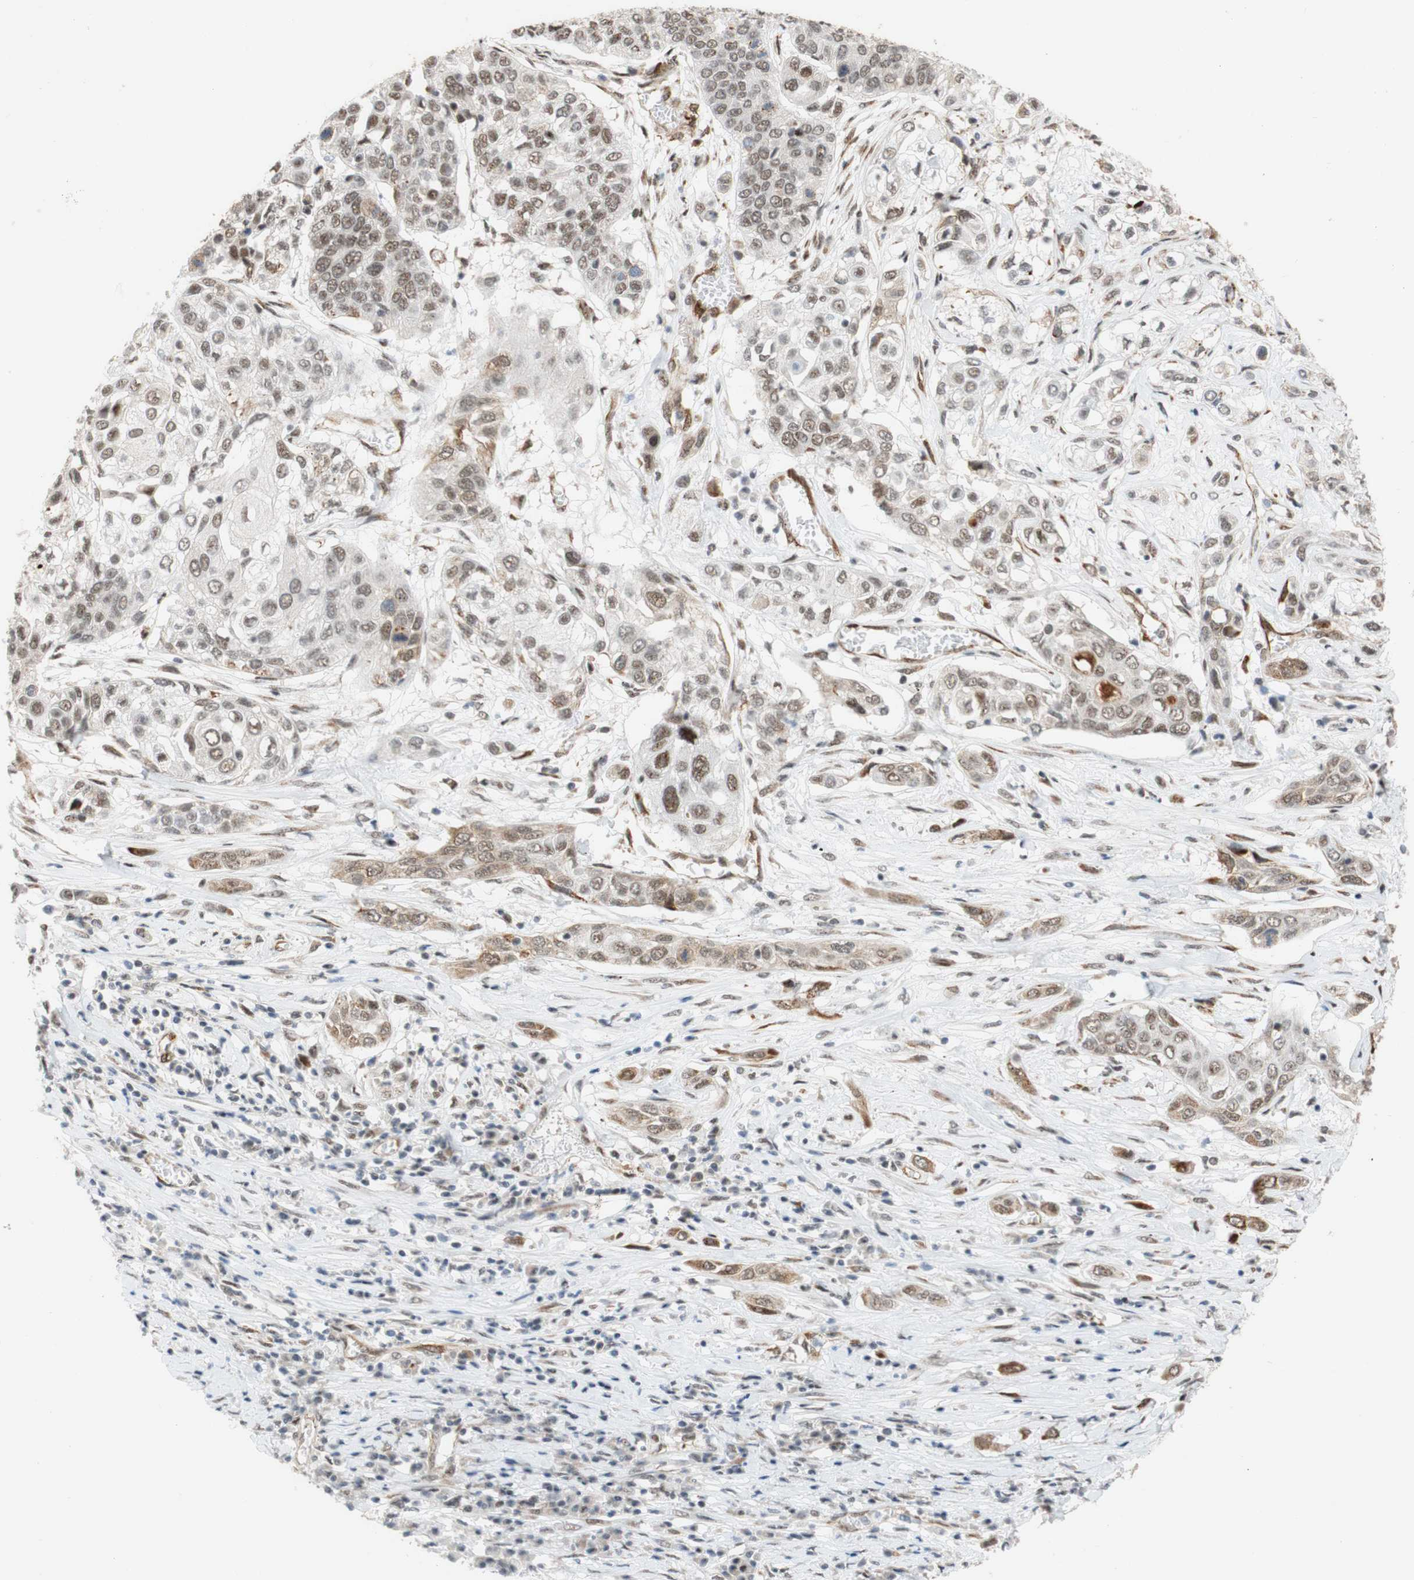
{"staining": {"intensity": "weak", "quantity": ">75%", "location": "cytoplasmic/membranous,nuclear"}, "tissue": "lung cancer", "cell_type": "Tumor cells", "image_type": "cancer", "snomed": [{"axis": "morphology", "description": "Squamous cell carcinoma, NOS"}, {"axis": "topography", "description": "Lung"}], "caption": "Lung cancer was stained to show a protein in brown. There is low levels of weak cytoplasmic/membranous and nuclear staining in approximately >75% of tumor cells.", "gene": "SAP18", "patient": {"sex": "male", "age": 71}}